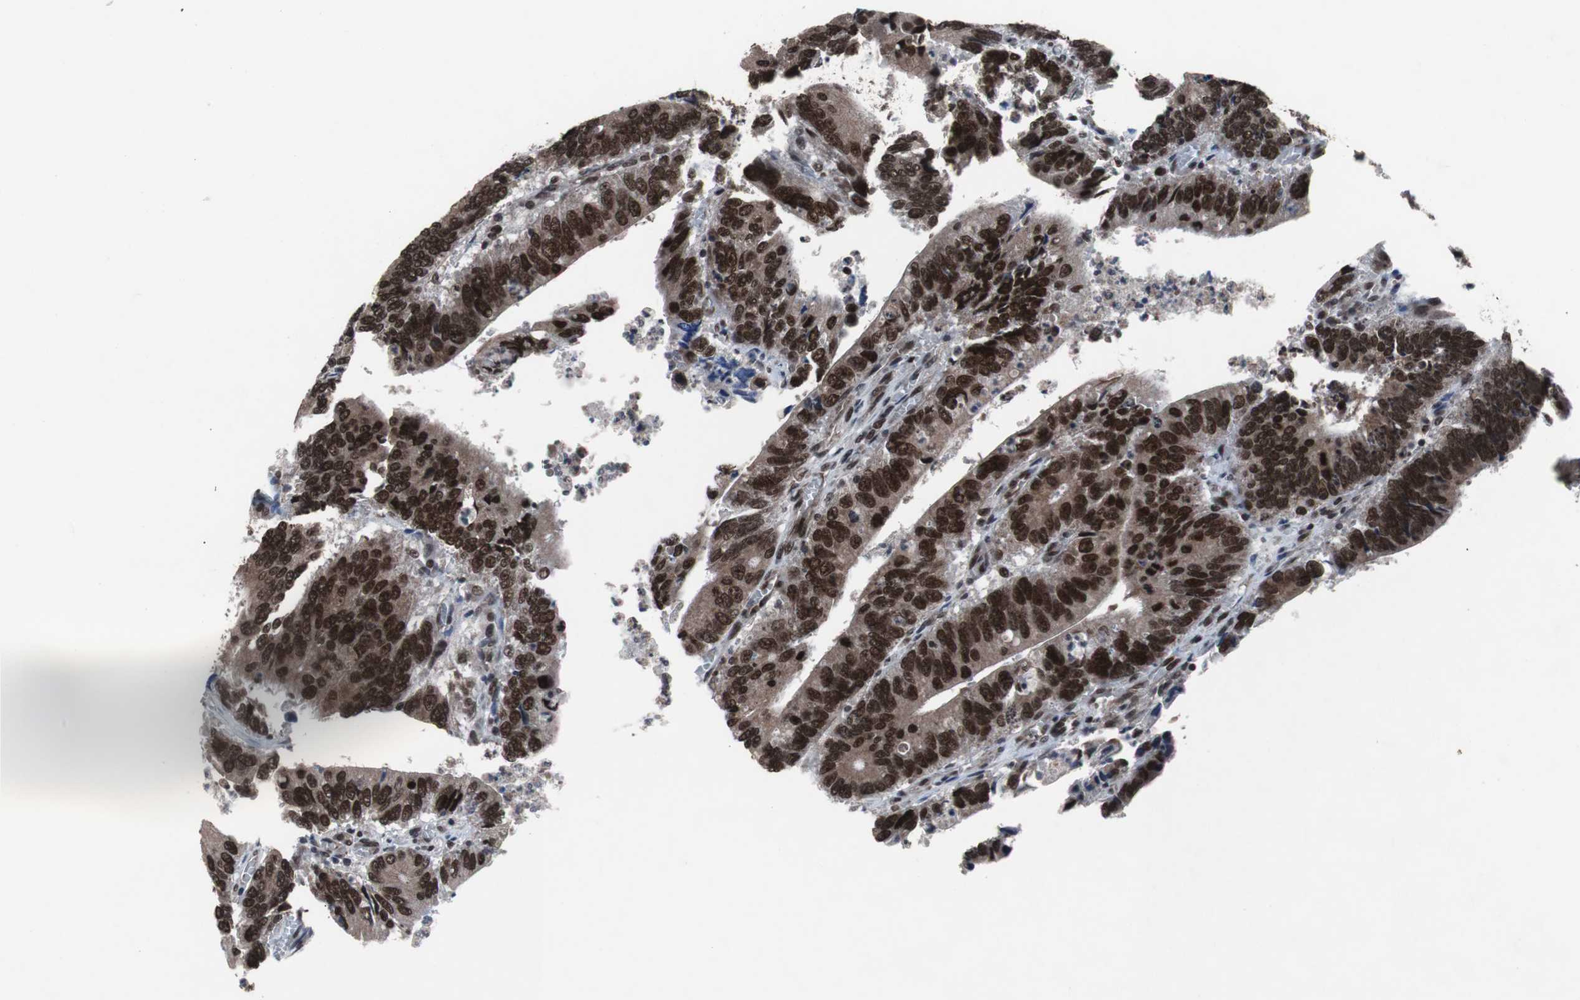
{"staining": {"intensity": "strong", "quantity": ">75%", "location": "cytoplasmic/membranous,nuclear"}, "tissue": "colorectal cancer", "cell_type": "Tumor cells", "image_type": "cancer", "snomed": [{"axis": "morphology", "description": "Adenocarcinoma, NOS"}, {"axis": "topography", "description": "Colon"}], "caption": "Tumor cells exhibit high levels of strong cytoplasmic/membranous and nuclear positivity in approximately >75% of cells in human colorectal cancer. The staining was performed using DAB to visualize the protein expression in brown, while the nuclei were stained in blue with hematoxylin (Magnification: 20x).", "gene": "GTF2F2", "patient": {"sex": "male", "age": 72}}